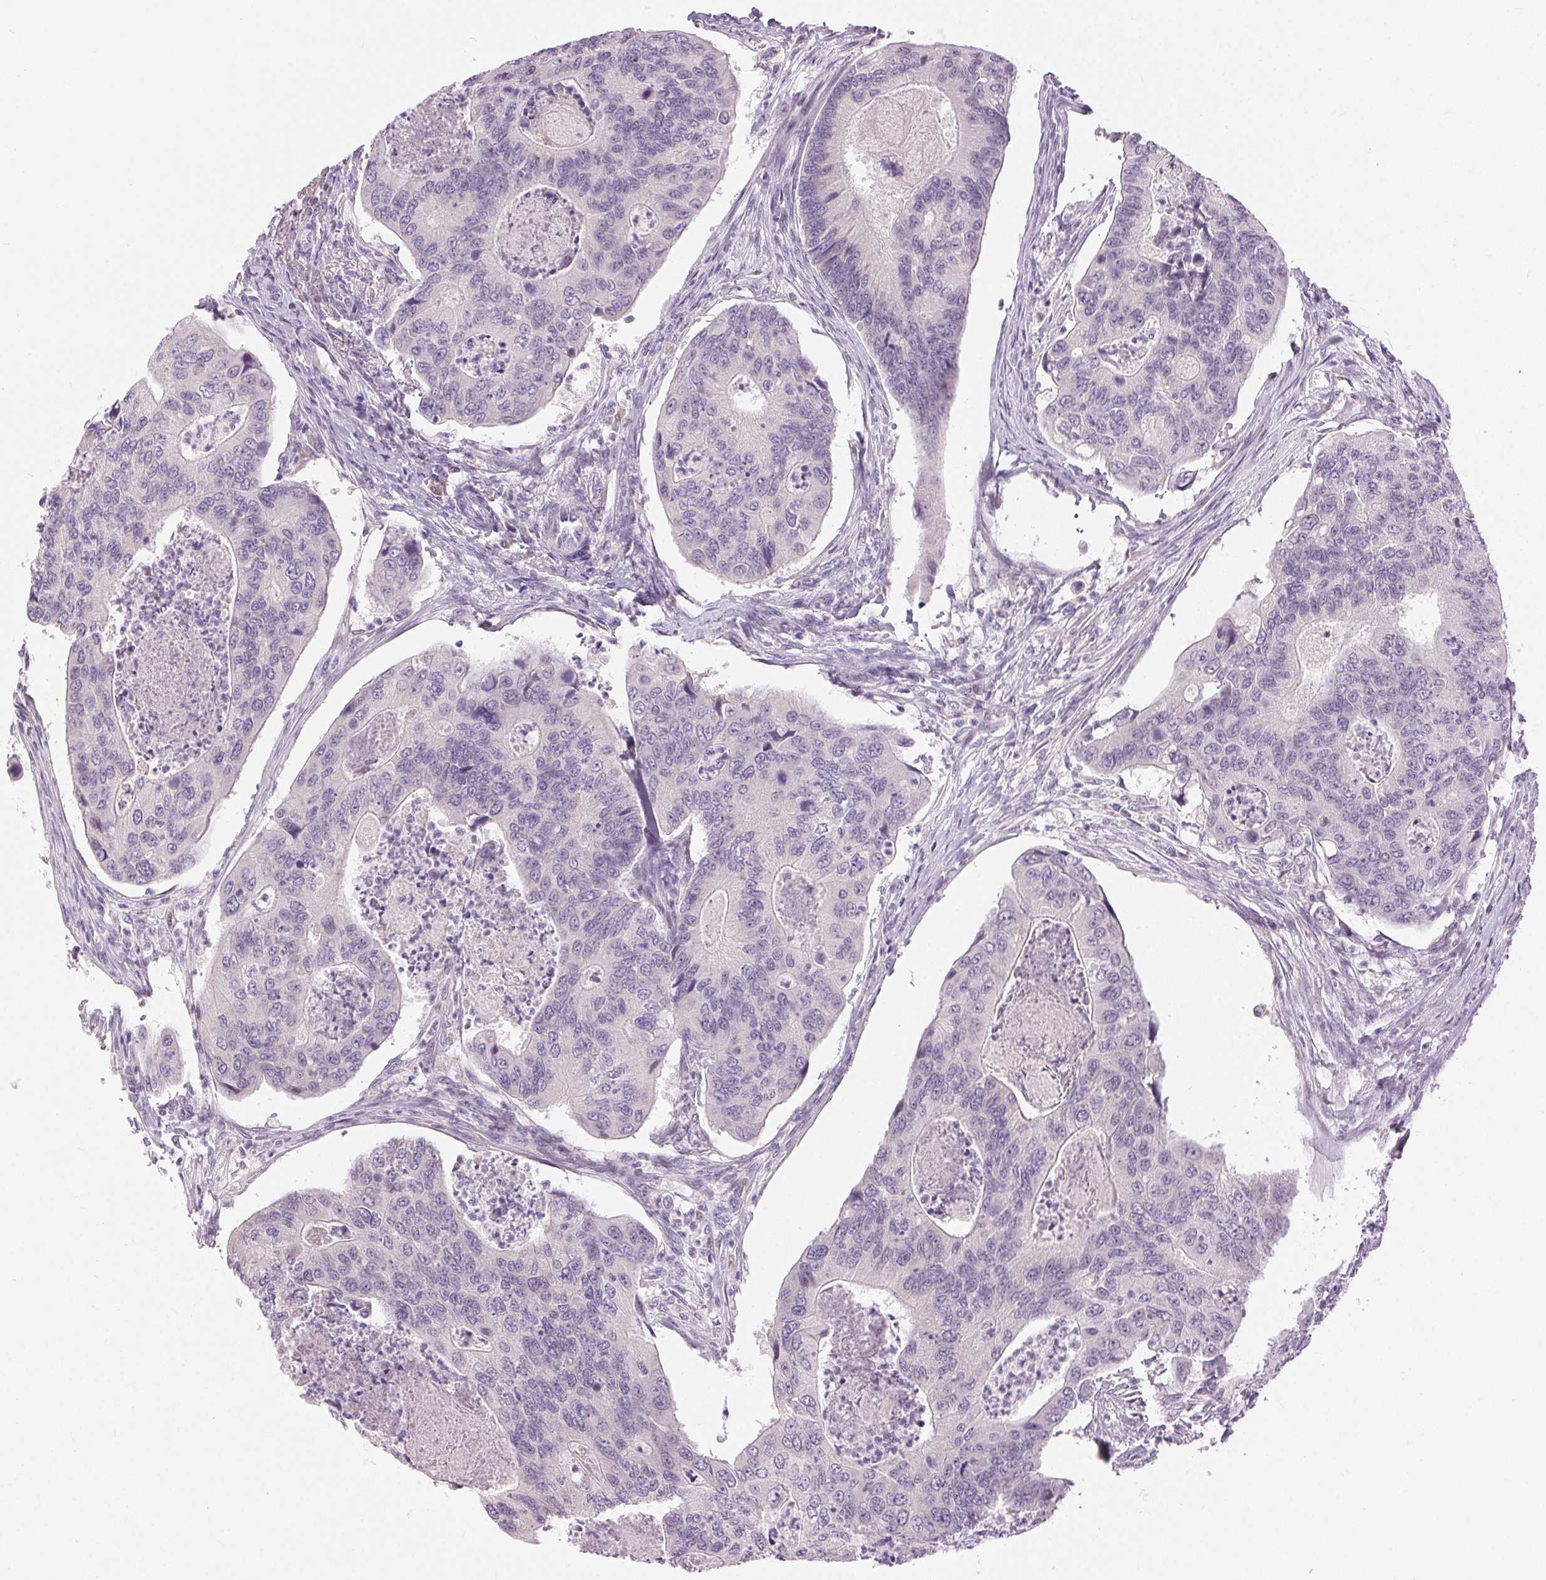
{"staining": {"intensity": "negative", "quantity": "none", "location": "none"}, "tissue": "colorectal cancer", "cell_type": "Tumor cells", "image_type": "cancer", "snomed": [{"axis": "morphology", "description": "Adenocarcinoma, NOS"}, {"axis": "topography", "description": "Colon"}], "caption": "An image of colorectal adenocarcinoma stained for a protein reveals no brown staining in tumor cells.", "gene": "DSG3", "patient": {"sex": "female", "age": 67}}